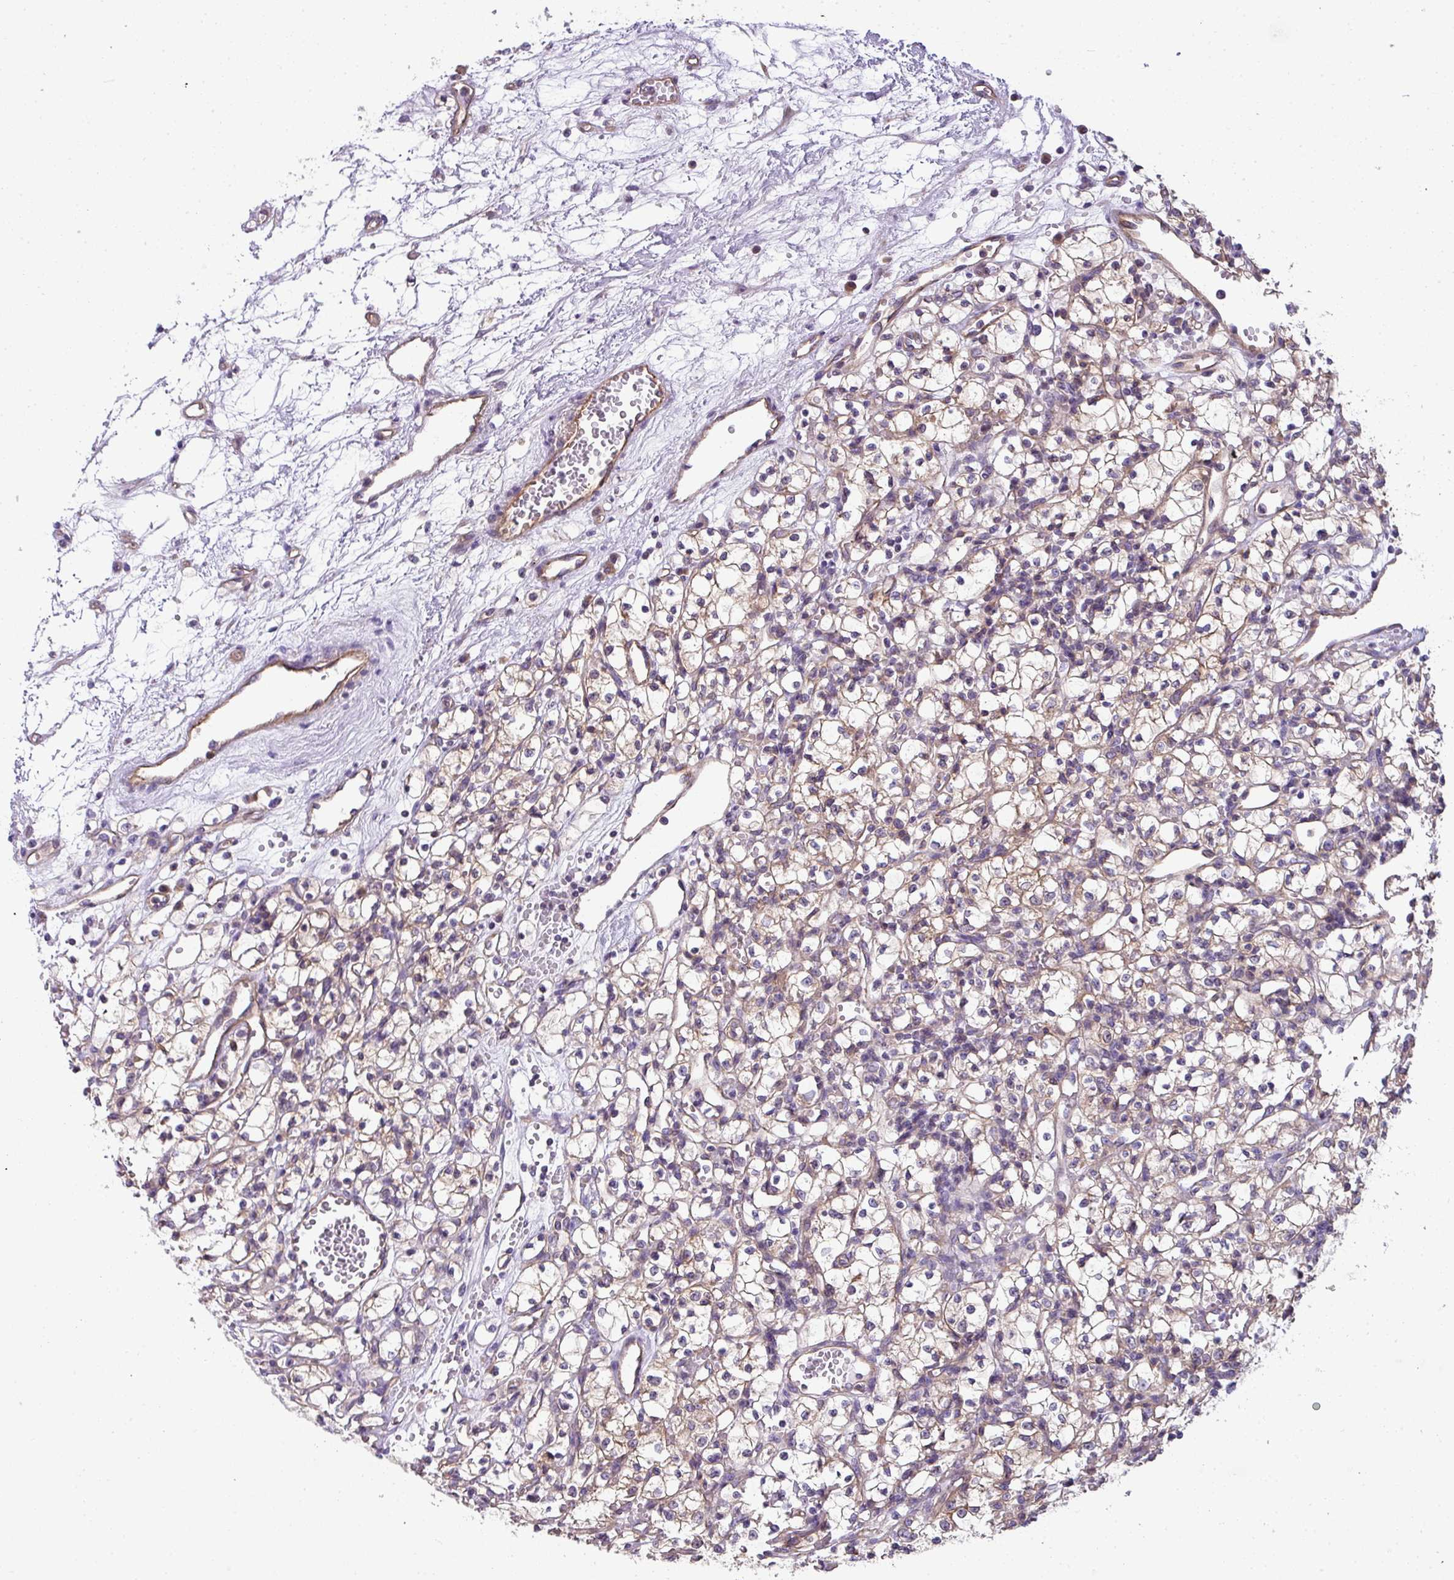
{"staining": {"intensity": "negative", "quantity": "none", "location": "none"}, "tissue": "renal cancer", "cell_type": "Tumor cells", "image_type": "cancer", "snomed": [{"axis": "morphology", "description": "Adenocarcinoma, NOS"}, {"axis": "topography", "description": "Kidney"}], "caption": "There is no significant staining in tumor cells of adenocarcinoma (renal).", "gene": "PALS2", "patient": {"sex": "female", "age": 59}}